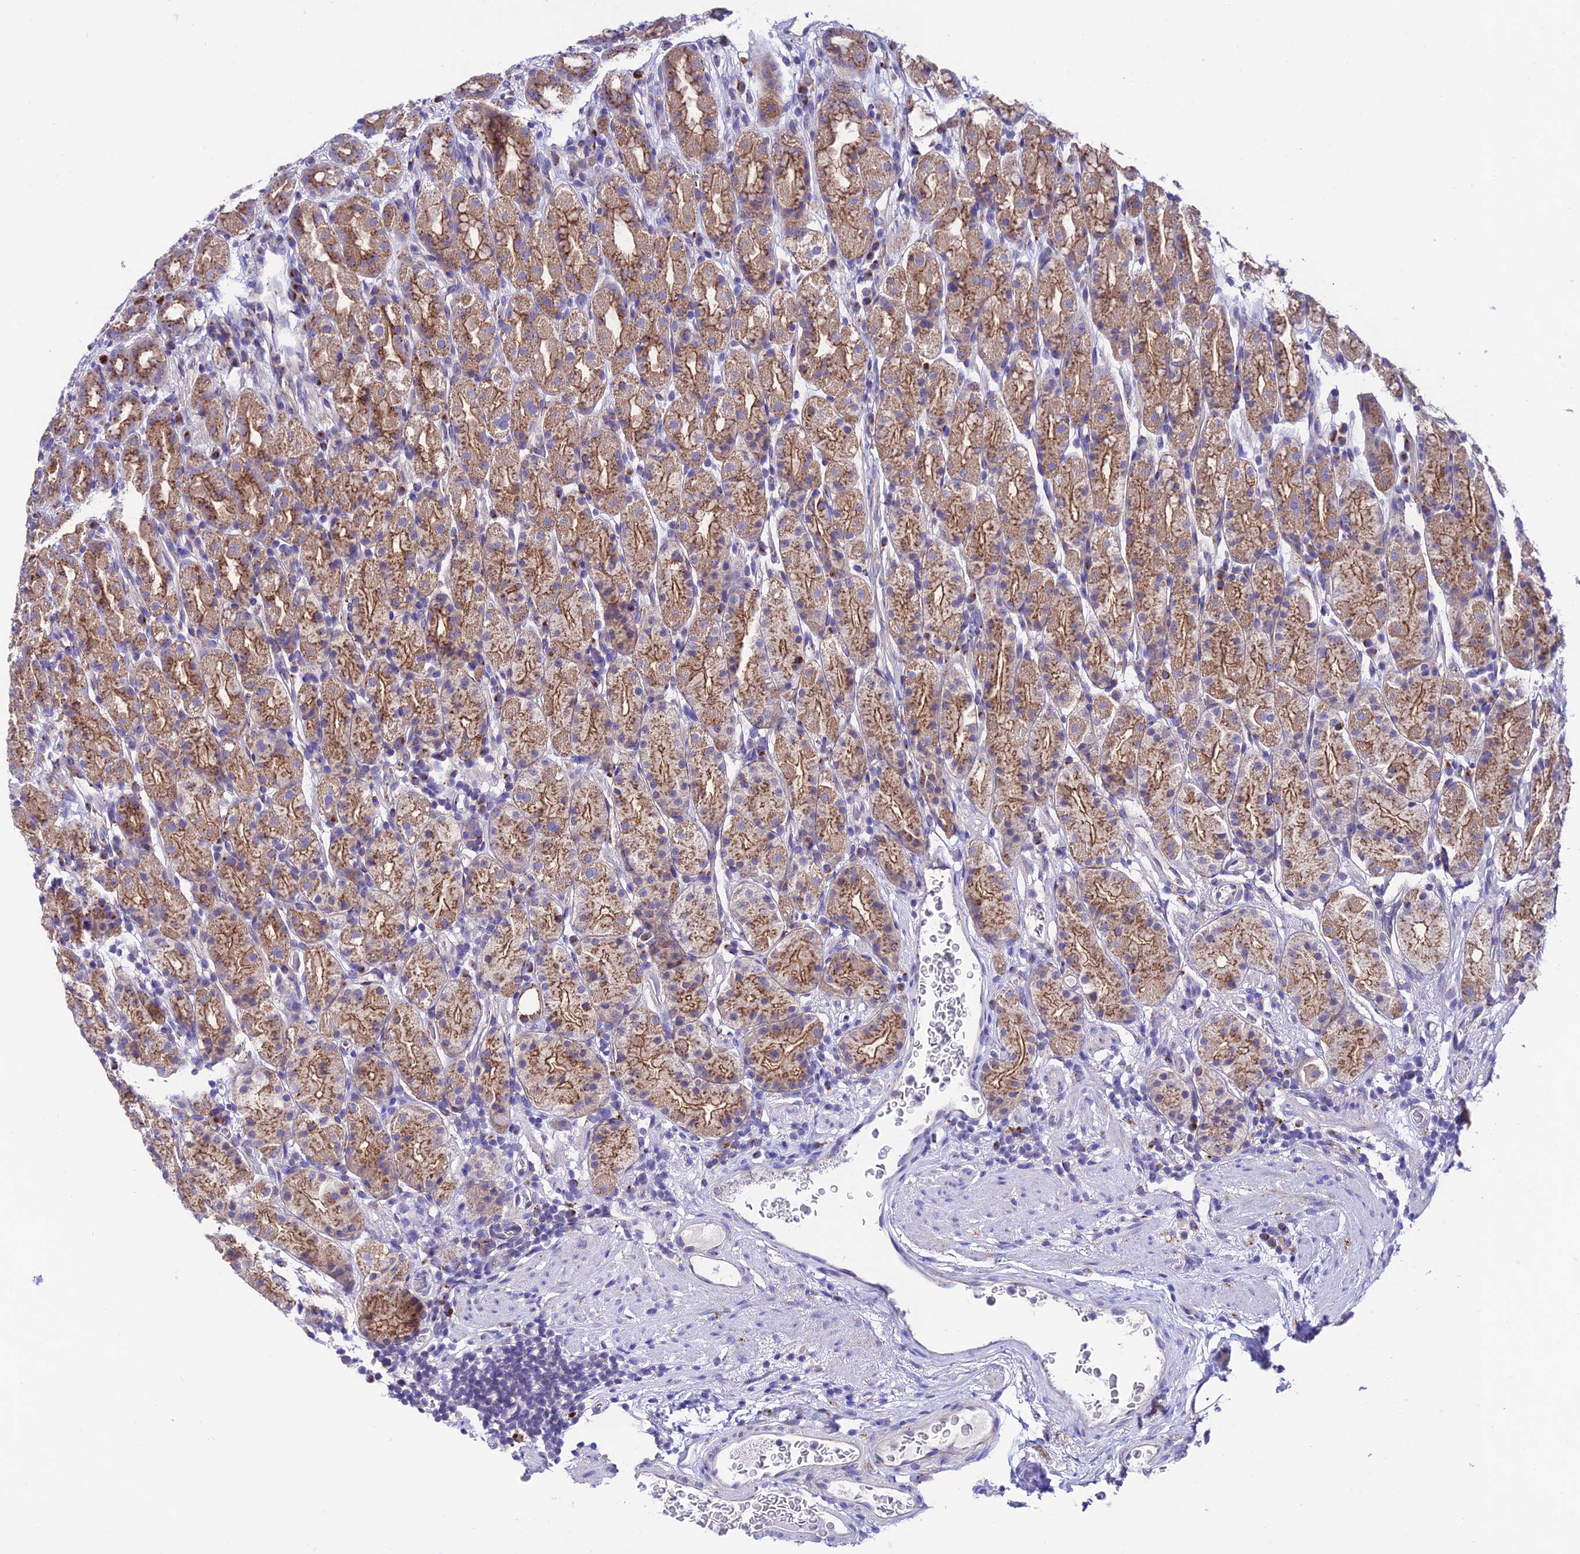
{"staining": {"intensity": "moderate", "quantity": ">75%", "location": "cytoplasmic/membranous"}, "tissue": "stomach", "cell_type": "Glandular cells", "image_type": "normal", "snomed": [{"axis": "morphology", "description": "Normal tissue, NOS"}, {"axis": "topography", "description": "Stomach, upper"}, {"axis": "topography", "description": "Stomach, lower"}, {"axis": "topography", "description": "Small intestine"}], "caption": "Protein expression analysis of benign human stomach reveals moderate cytoplasmic/membranous expression in approximately >75% of glandular cells.", "gene": "LACTB2", "patient": {"sex": "male", "age": 68}}